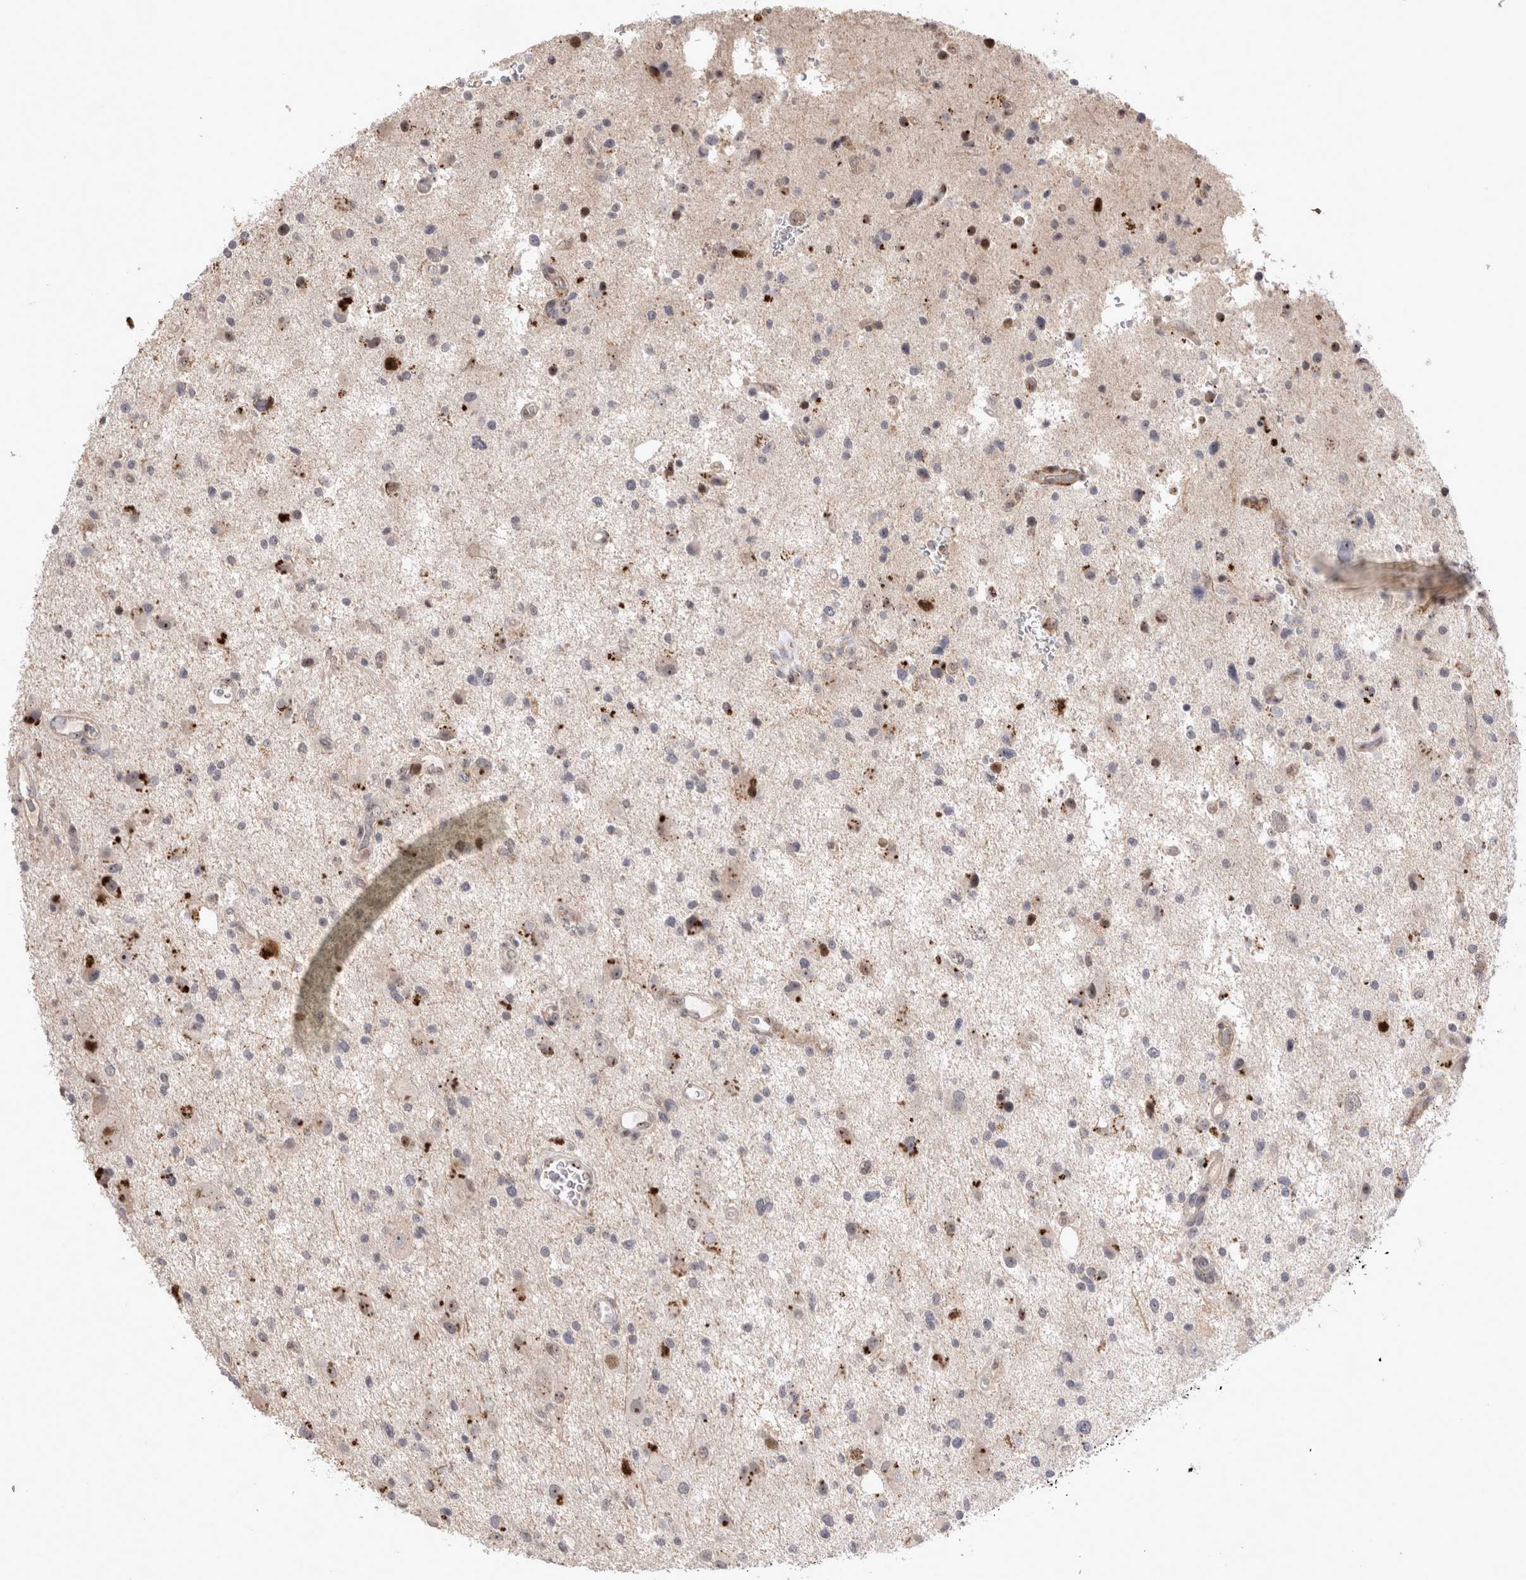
{"staining": {"intensity": "moderate", "quantity": "<25%", "location": "cytoplasmic/membranous,nuclear"}, "tissue": "glioma", "cell_type": "Tumor cells", "image_type": "cancer", "snomed": [{"axis": "morphology", "description": "Glioma, malignant, High grade"}, {"axis": "topography", "description": "Brain"}], "caption": "A low amount of moderate cytoplasmic/membranous and nuclear positivity is seen in approximately <25% of tumor cells in malignant high-grade glioma tissue. Immunohistochemistry stains the protein in brown and the nuclei are stained blue.", "gene": "STK11", "patient": {"sex": "male", "age": 33}}